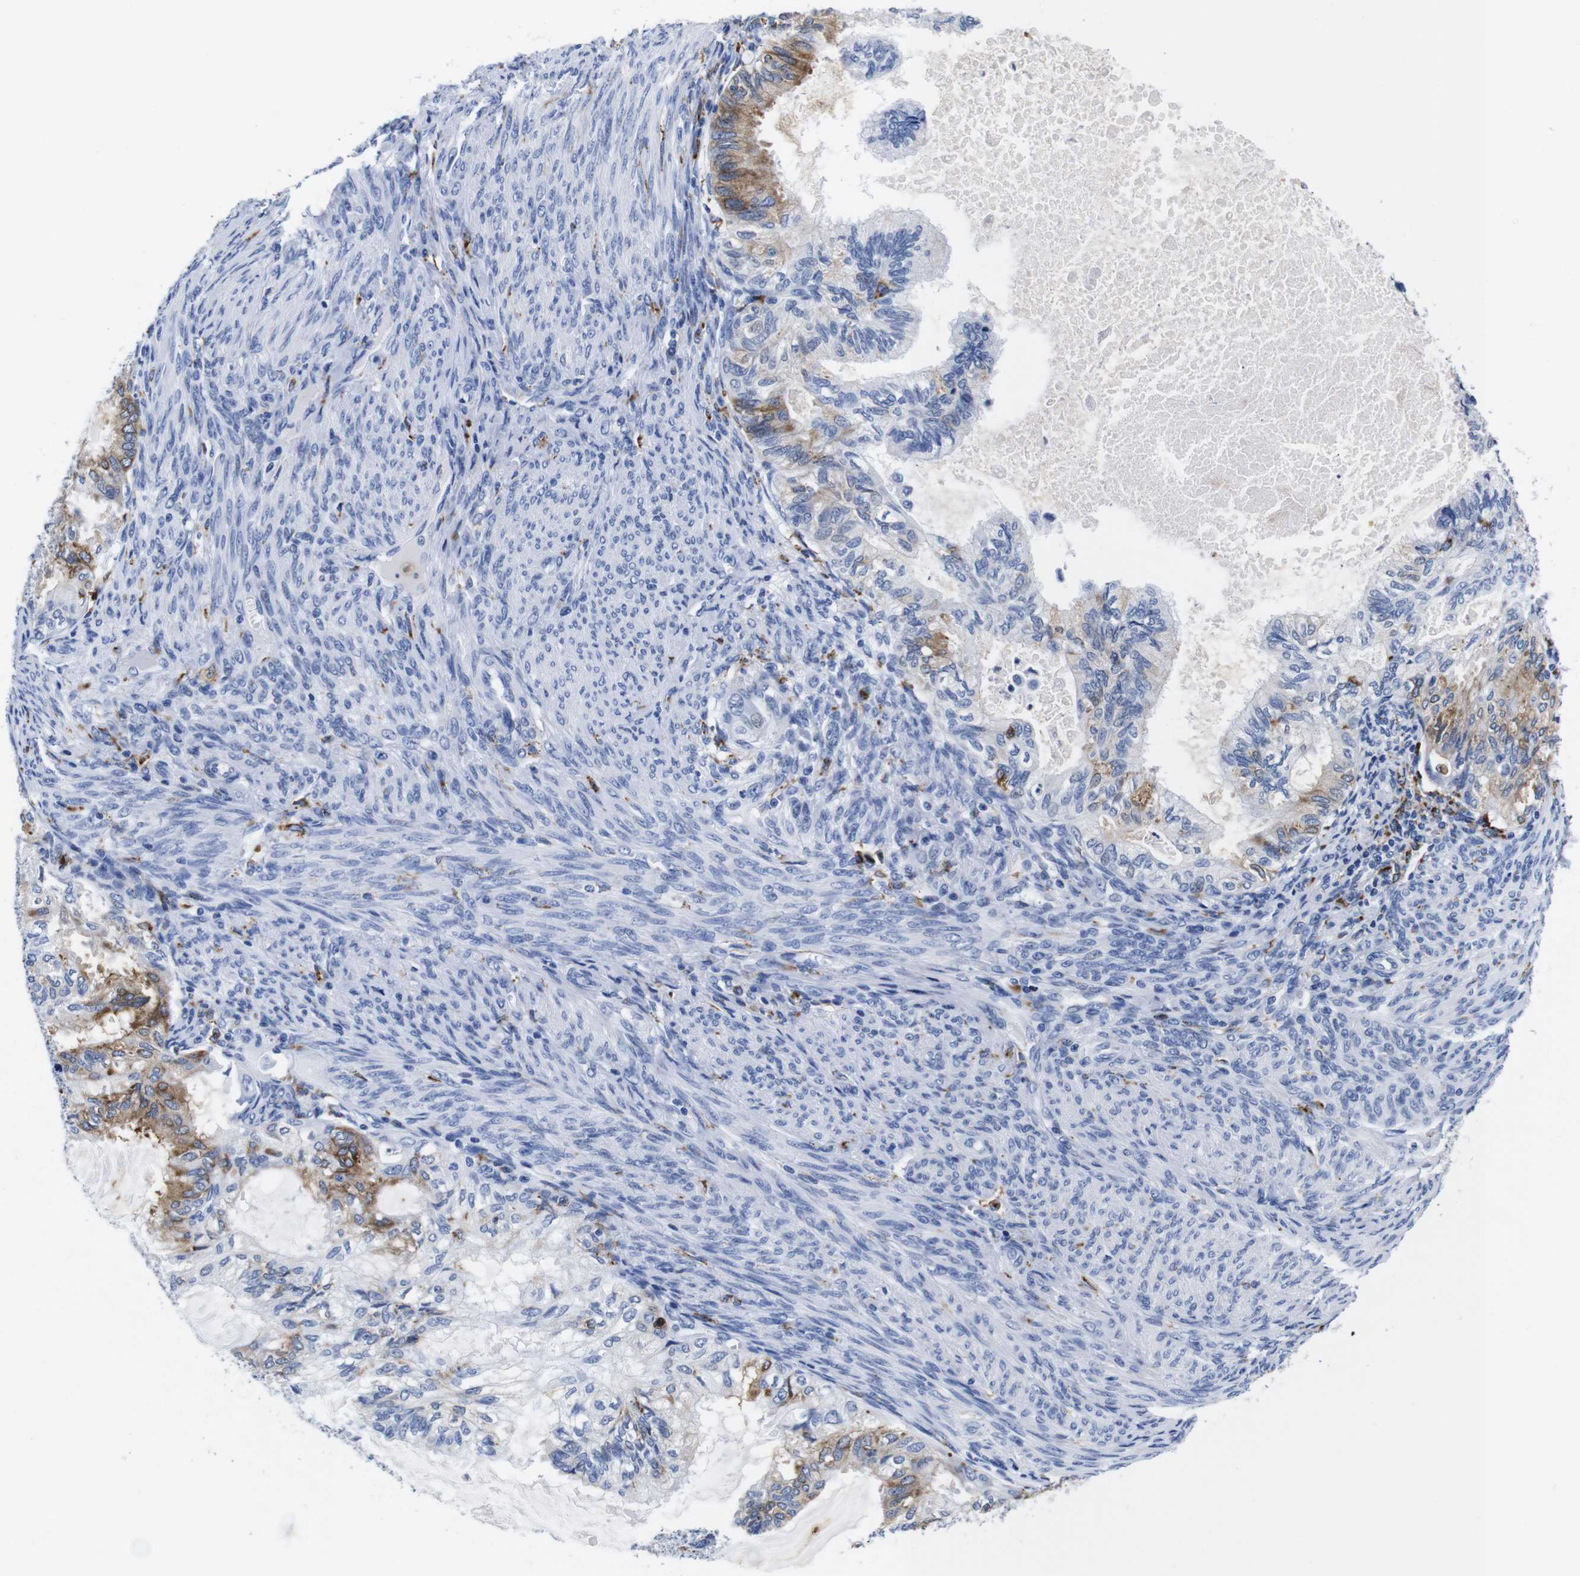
{"staining": {"intensity": "moderate", "quantity": "25%-75%", "location": "cytoplasmic/membranous"}, "tissue": "cervical cancer", "cell_type": "Tumor cells", "image_type": "cancer", "snomed": [{"axis": "morphology", "description": "Normal tissue, NOS"}, {"axis": "morphology", "description": "Adenocarcinoma, NOS"}, {"axis": "topography", "description": "Cervix"}, {"axis": "topography", "description": "Endometrium"}], "caption": "Cervical cancer (adenocarcinoma) stained with DAB IHC exhibits medium levels of moderate cytoplasmic/membranous staining in approximately 25%-75% of tumor cells. (DAB IHC, brown staining for protein, blue staining for nuclei).", "gene": "HLA-DMB", "patient": {"sex": "female", "age": 86}}